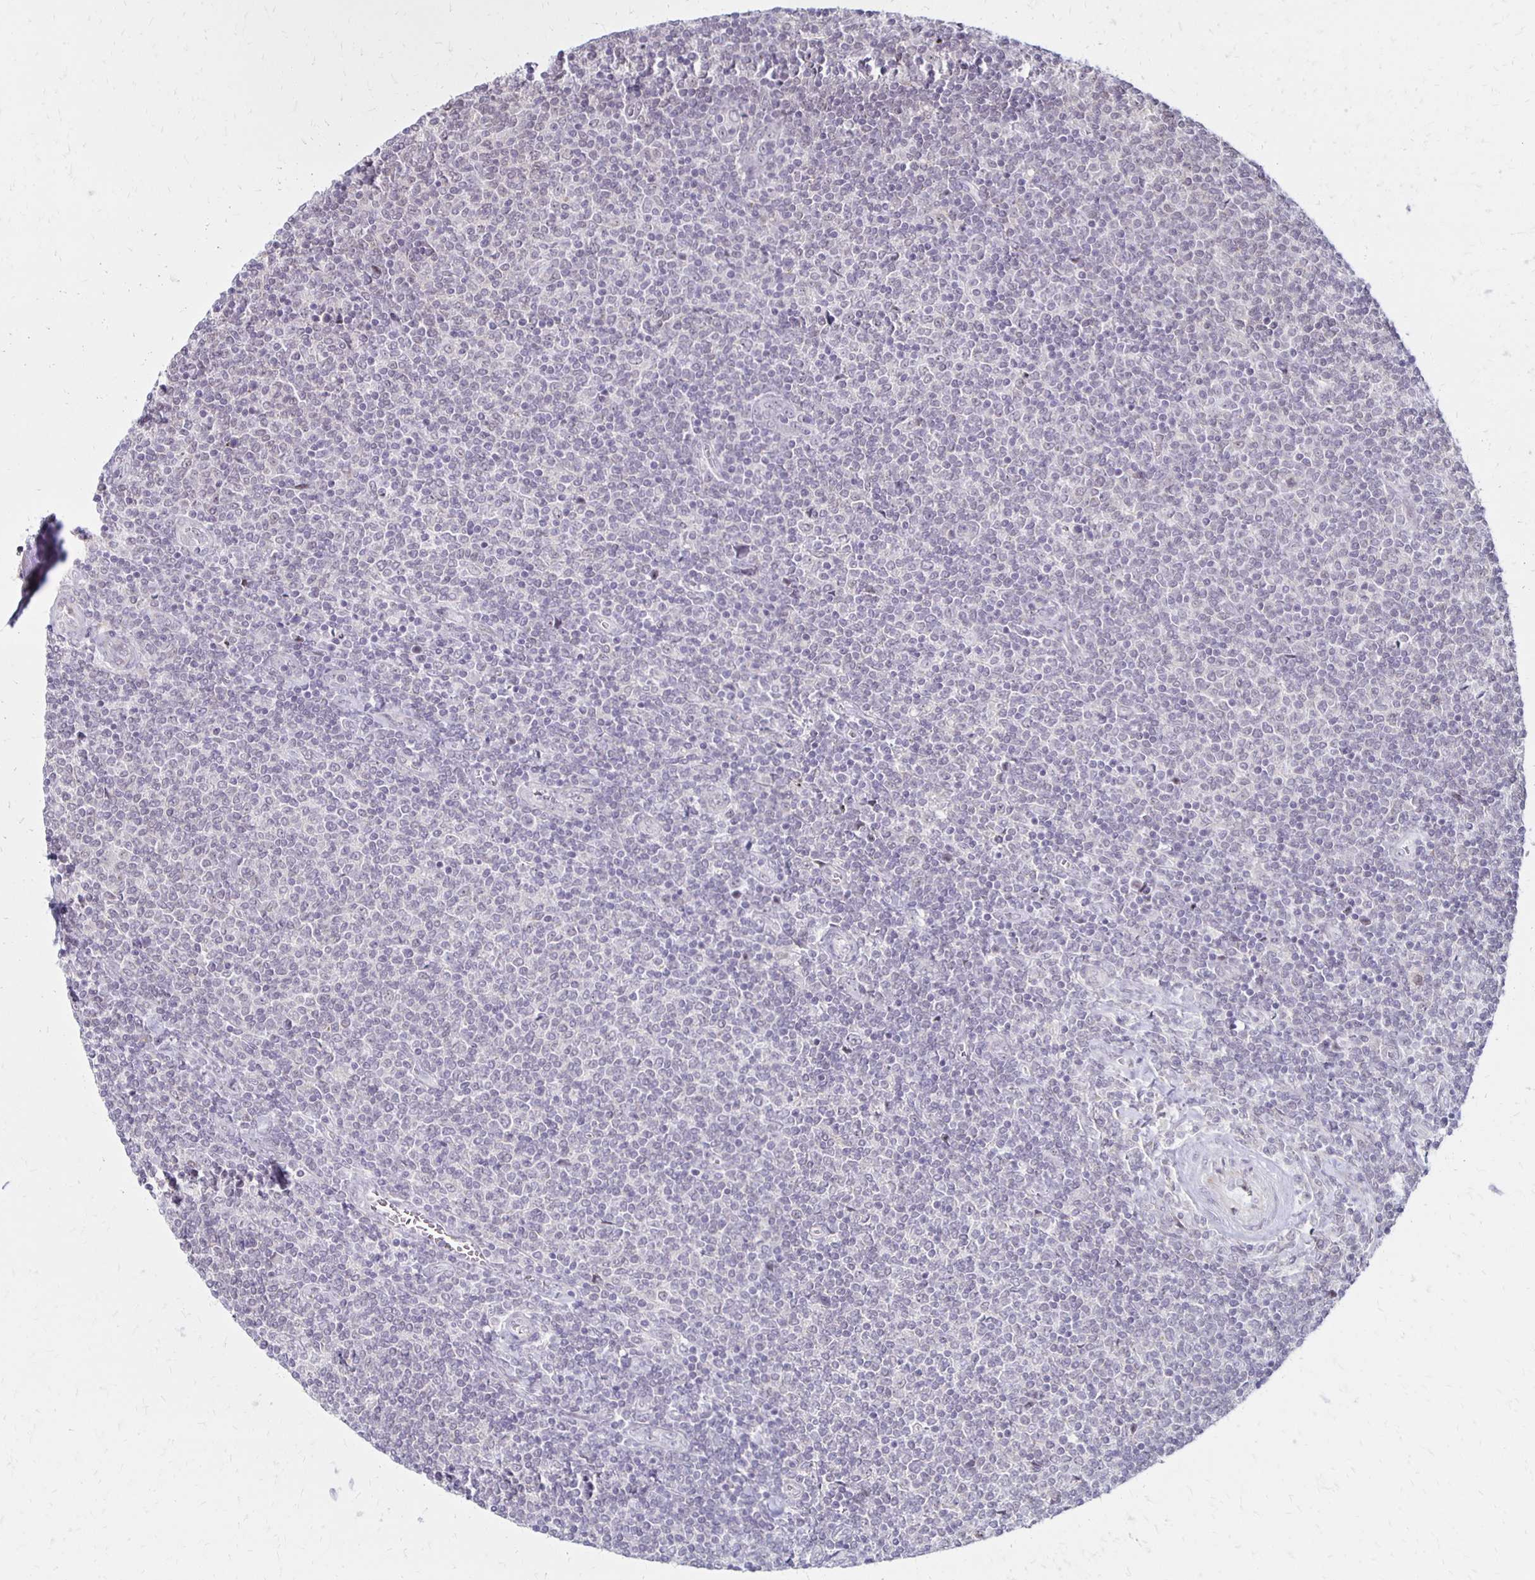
{"staining": {"intensity": "negative", "quantity": "none", "location": "none"}, "tissue": "lymphoma", "cell_type": "Tumor cells", "image_type": "cancer", "snomed": [{"axis": "morphology", "description": "Malignant lymphoma, non-Hodgkin's type, Low grade"}, {"axis": "topography", "description": "Lymph node"}], "caption": "Tumor cells are negative for protein expression in human lymphoma. (DAB (3,3'-diaminobenzidine) immunohistochemistry, high magnification).", "gene": "DAGLA", "patient": {"sex": "male", "age": 52}}